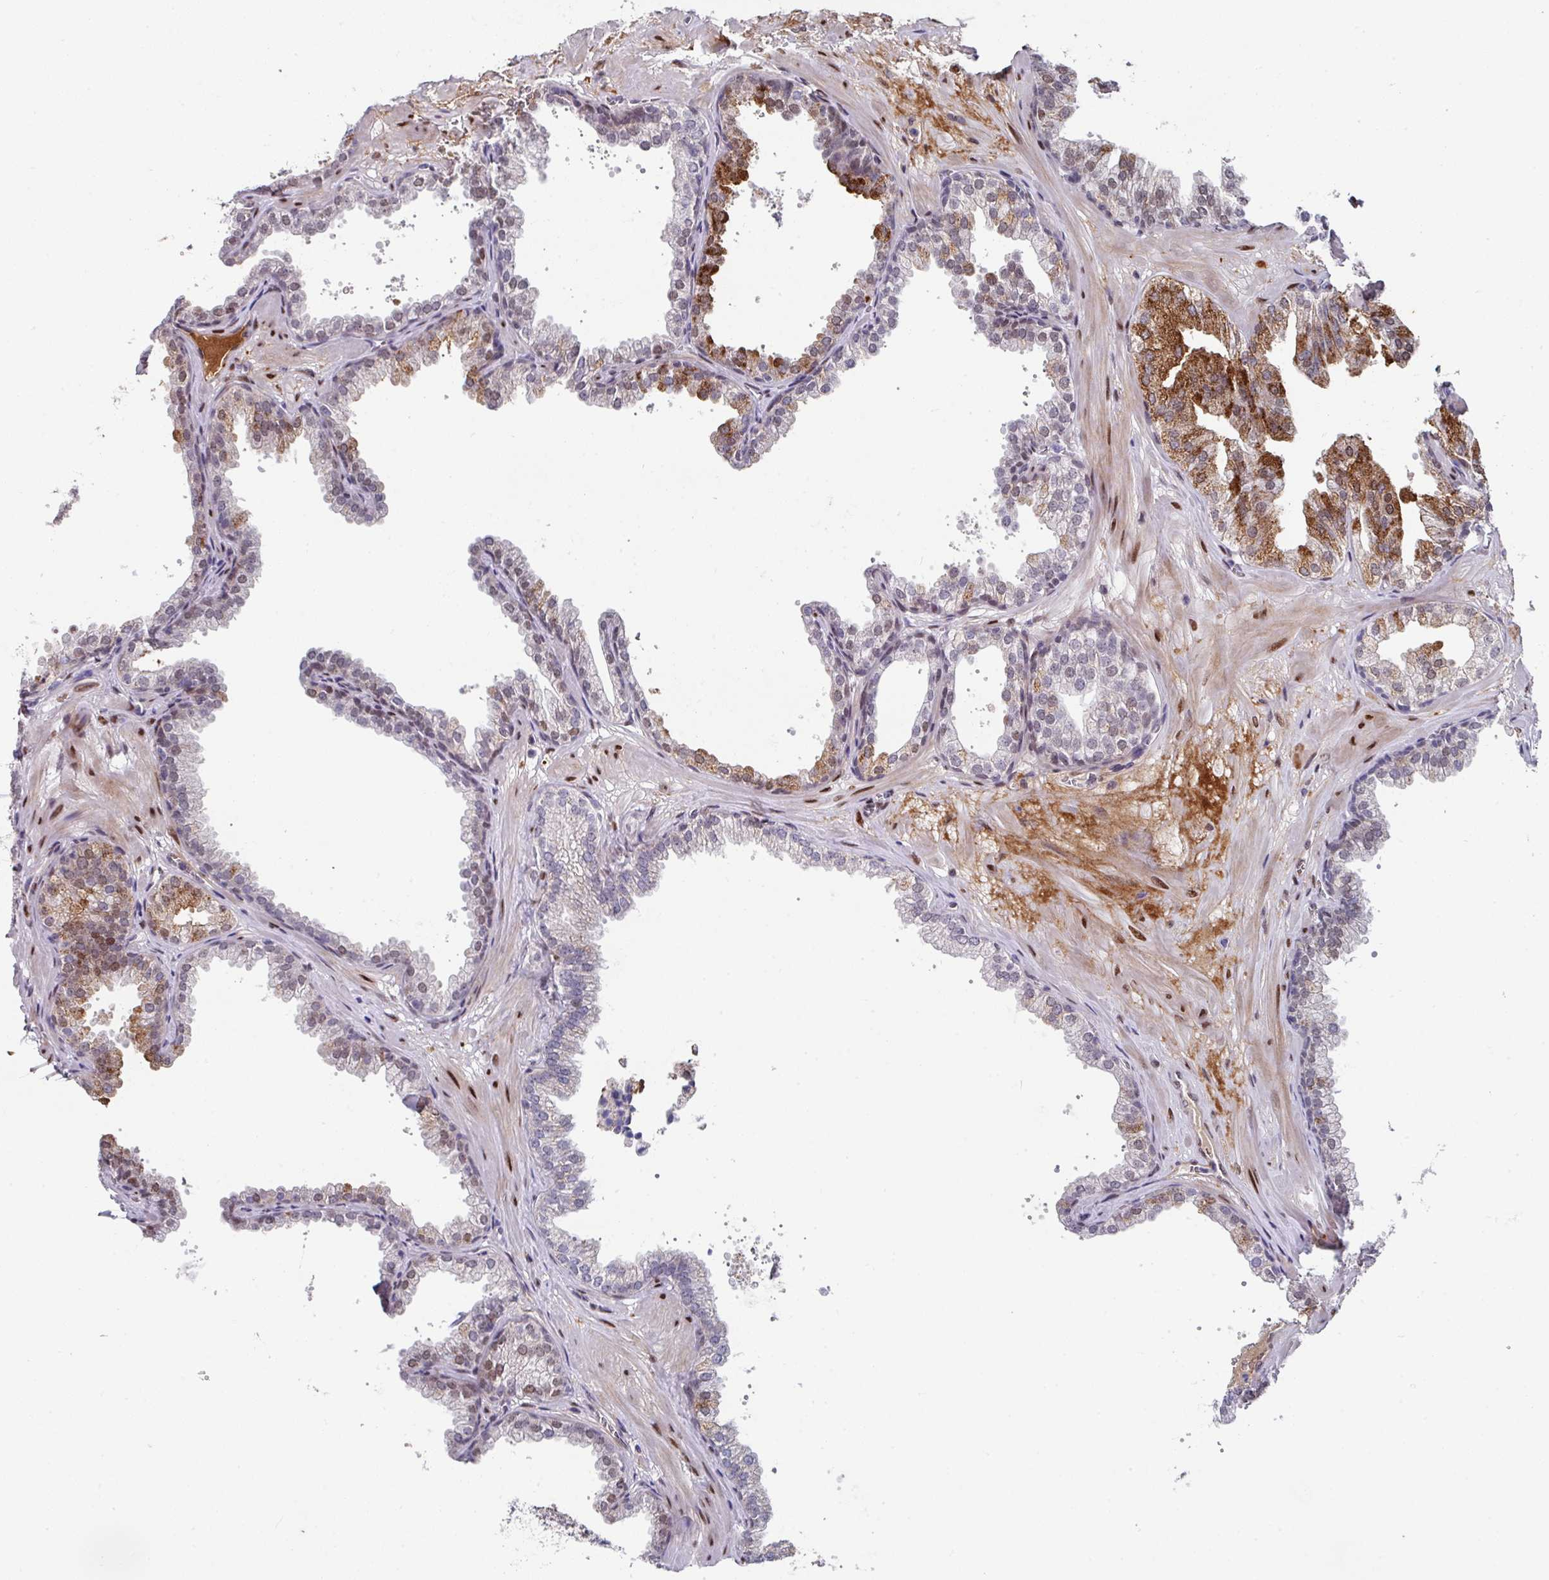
{"staining": {"intensity": "moderate", "quantity": "<25%", "location": "cytoplasmic/membranous,nuclear"}, "tissue": "prostate", "cell_type": "Glandular cells", "image_type": "normal", "snomed": [{"axis": "morphology", "description": "Normal tissue, NOS"}, {"axis": "topography", "description": "Prostate"}], "caption": "A photomicrograph of human prostate stained for a protein reveals moderate cytoplasmic/membranous,nuclear brown staining in glandular cells. Immunohistochemistry (ihc) stains the protein of interest in brown and the nuclei are stained blue.", "gene": "CBX7", "patient": {"sex": "male", "age": 37}}